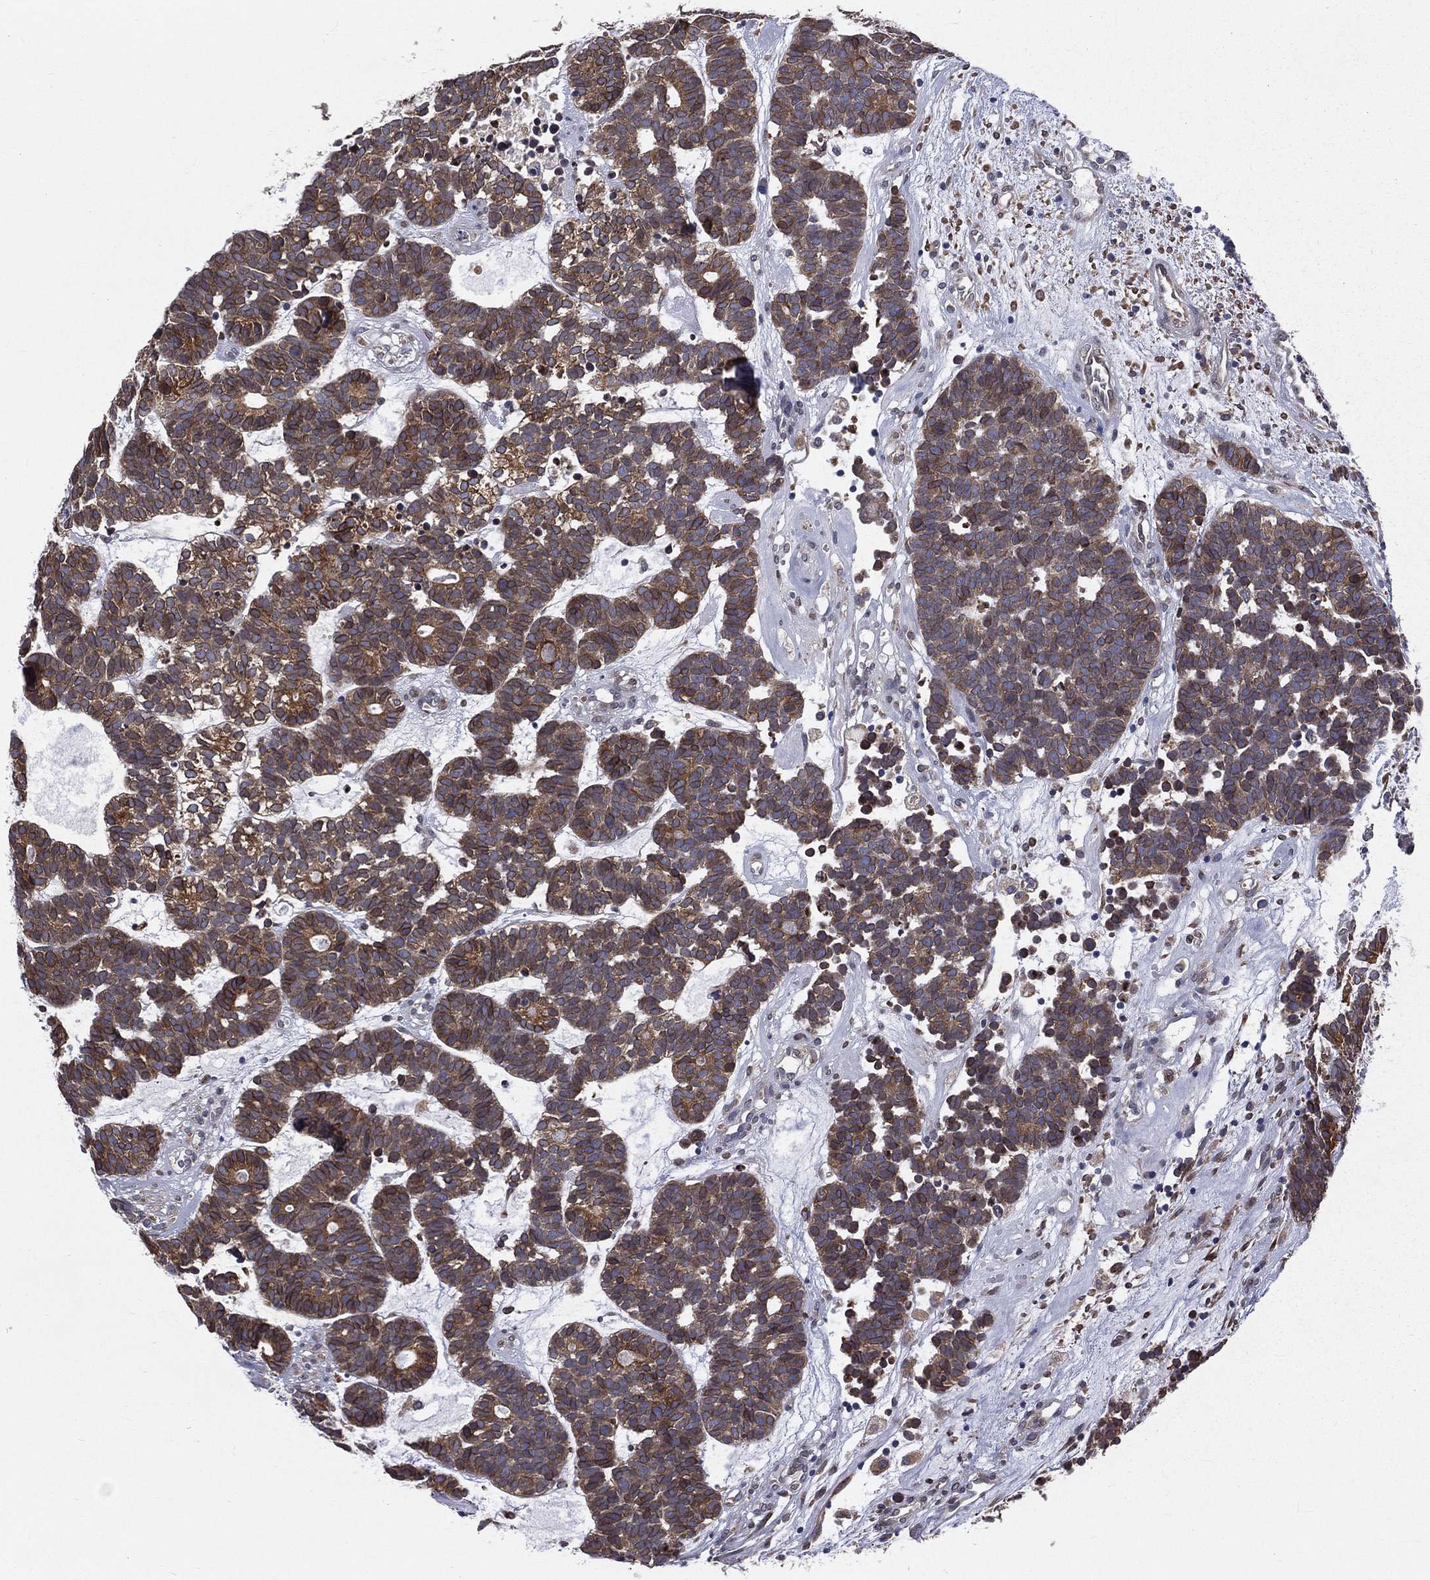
{"staining": {"intensity": "moderate", "quantity": ">75%", "location": "cytoplasmic/membranous"}, "tissue": "head and neck cancer", "cell_type": "Tumor cells", "image_type": "cancer", "snomed": [{"axis": "morphology", "description": "Adenocarcinoma, NOS"}, {"axis": "topography", "description": "Head-Neck"}], "caption": "Immunohistochemical staining of head and neck cancer (adenocarcinoma) reveals medium levels of moderate cytoplasmic/membranous positivity in approximately >75% of tumor cells.", "gene": "PGRMC1", "patient": {"sex": "female", "age": 81}}